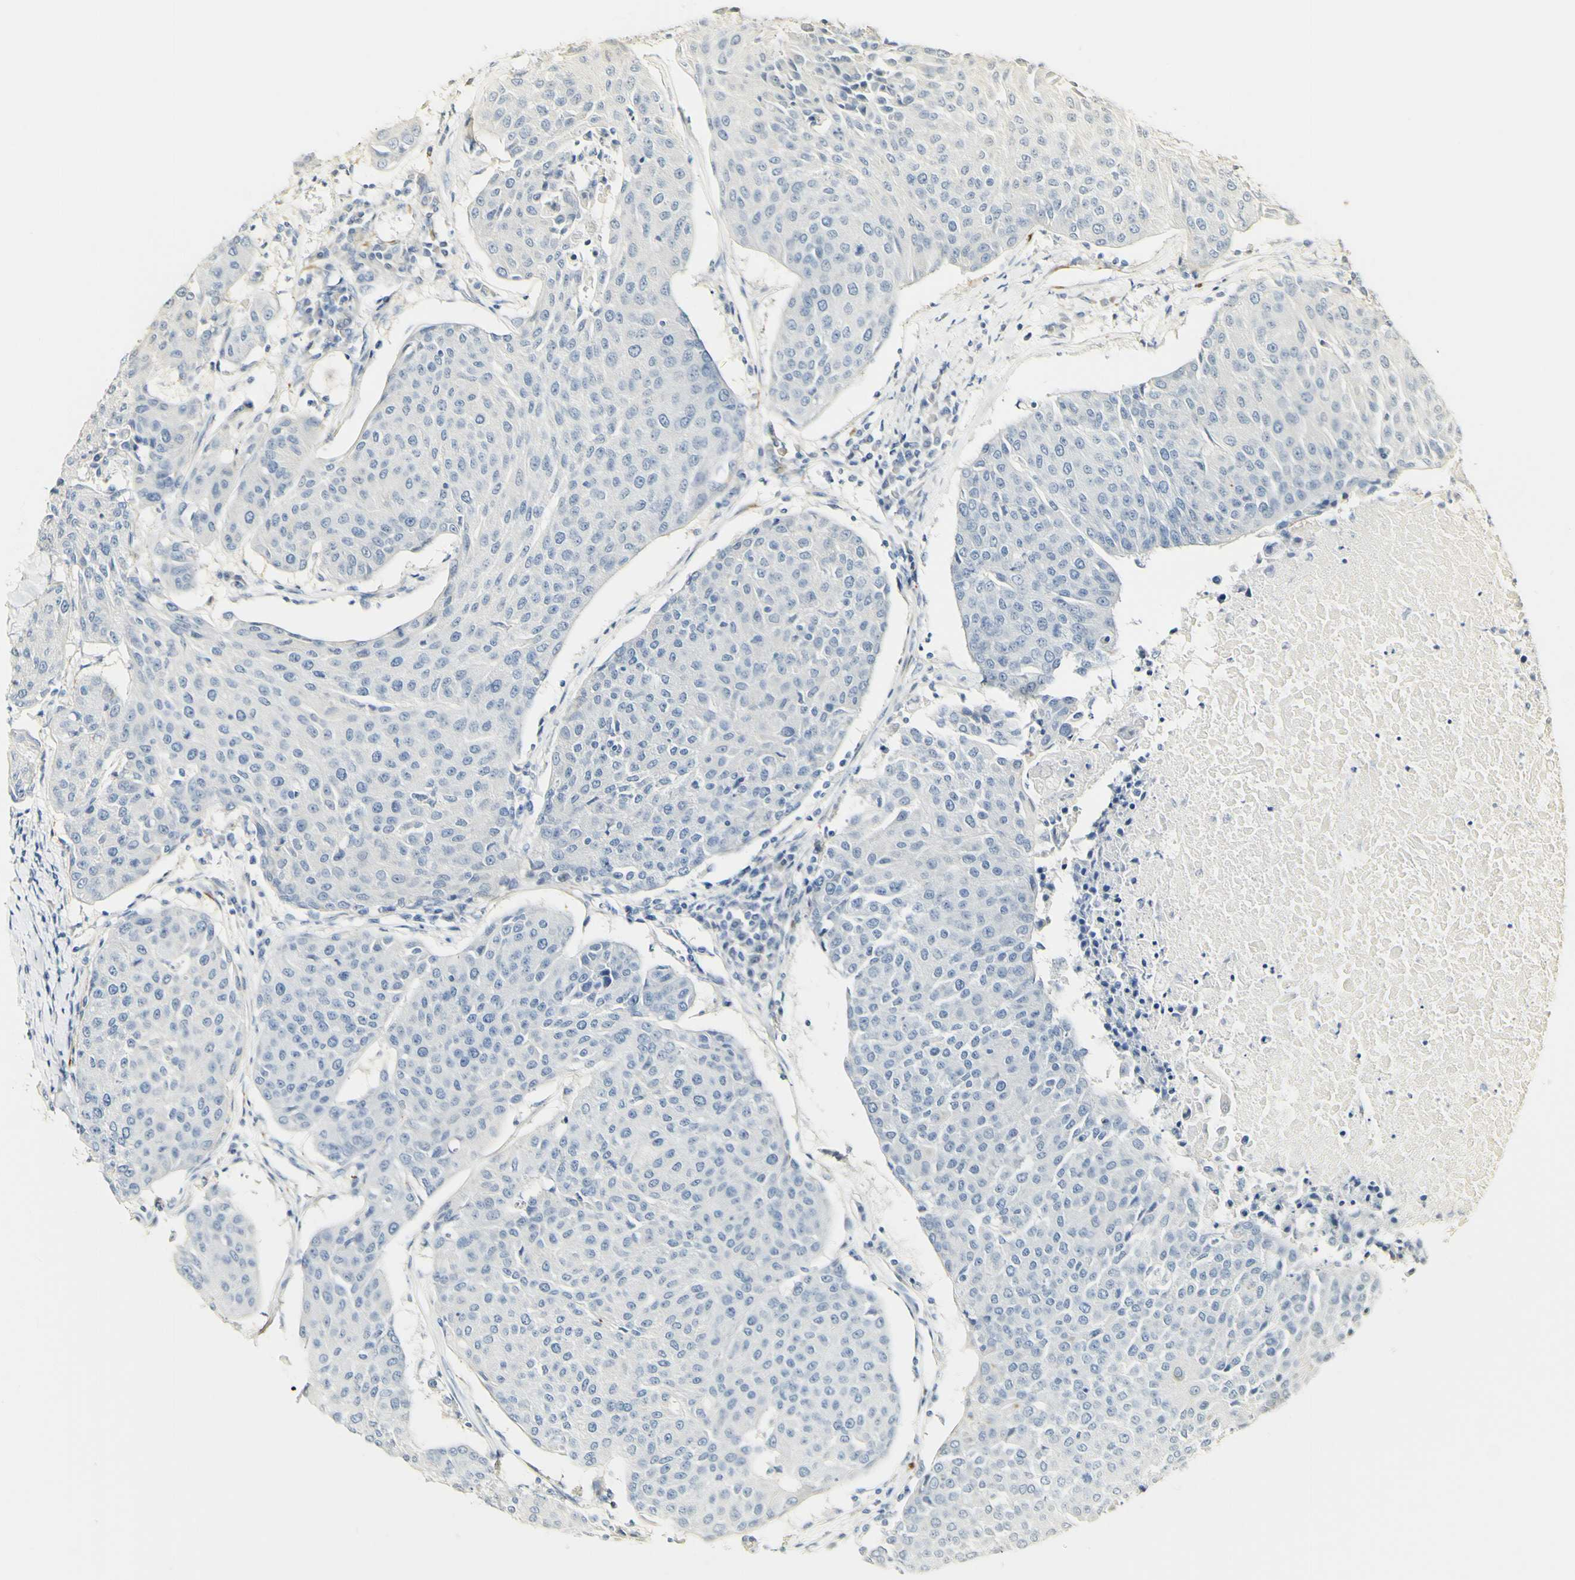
{"staining": {"intensity": "negative", "quantity": "none", "location": "none"}, "tissue": "urothelial cancer", "cell_type": "Tumor cells", "image_type": "cancer", "snomed": [{"axis": "morphology", "description": "Urothelial carcinoma, High grade"}, {"axis": "topography", "description": "Urinary bladder"}], "caption": "DAB immunohistochemical staining of high-grade urothelial carcinoma reveals no significant staining in tumor cells.", "gene": "FMO3", "patient": {"sex": "female", "age": 85}}